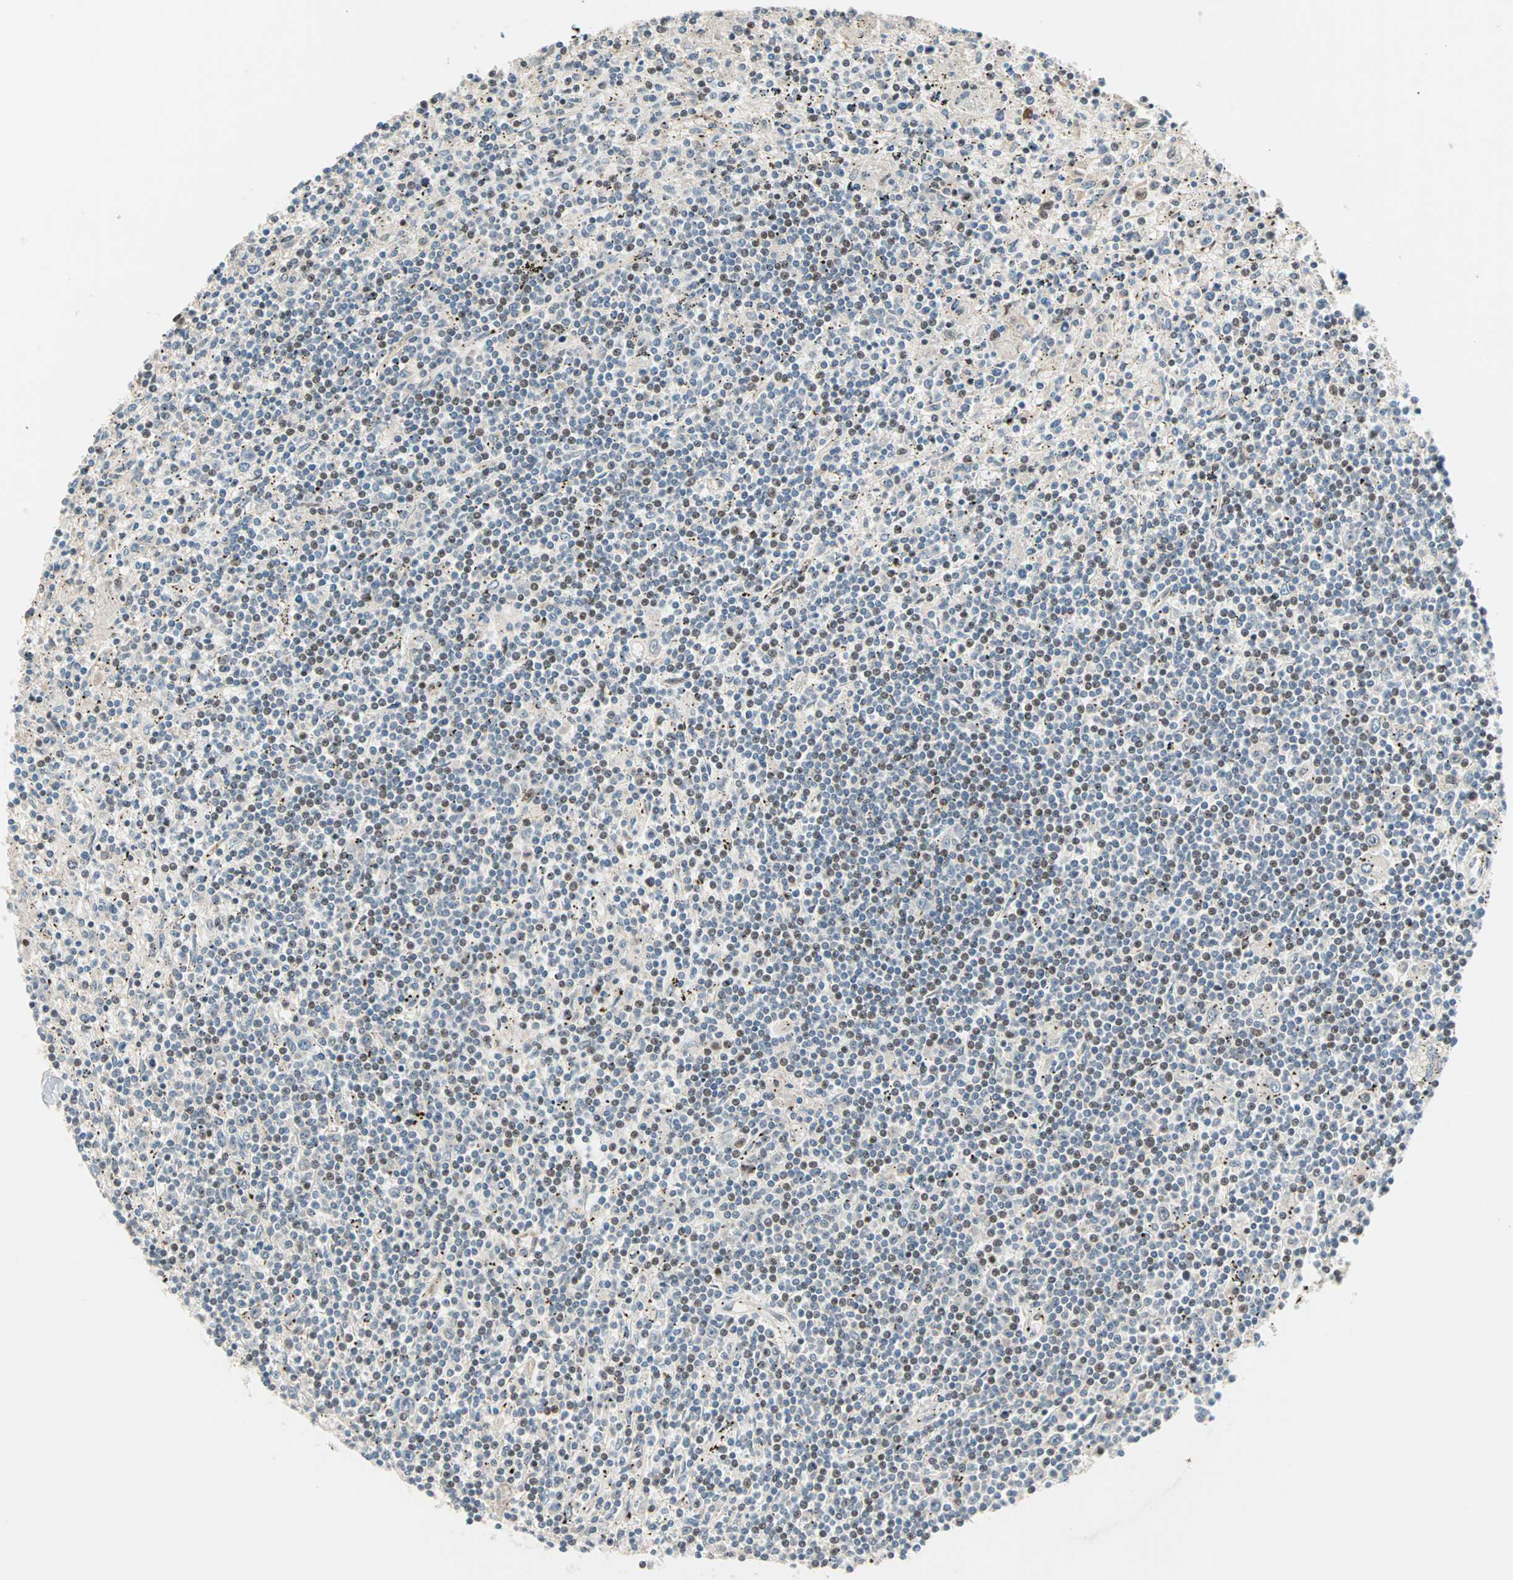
{"staining": {"intensity": "moderate", "quantity": "<25%", "location": "nuclear"}, "tissue": "lymphoma", "cell_type": "Tumor cells", "image_type": "cancer", "snomed": [{"axis": "morphology", "description": "Malignant lymphoma, non-Hodgkin's type, Low grade"}, {"axis": "topography", "description": "Spleen"}], "caption": "The photomicrograph reveals immunohistochemical staining of lymphoma. There is moderate nuclear expression is appreciated in about <25% of tumor cells.", "gene": "HECW1", "patient": {"sex": "male", "age": 76}}